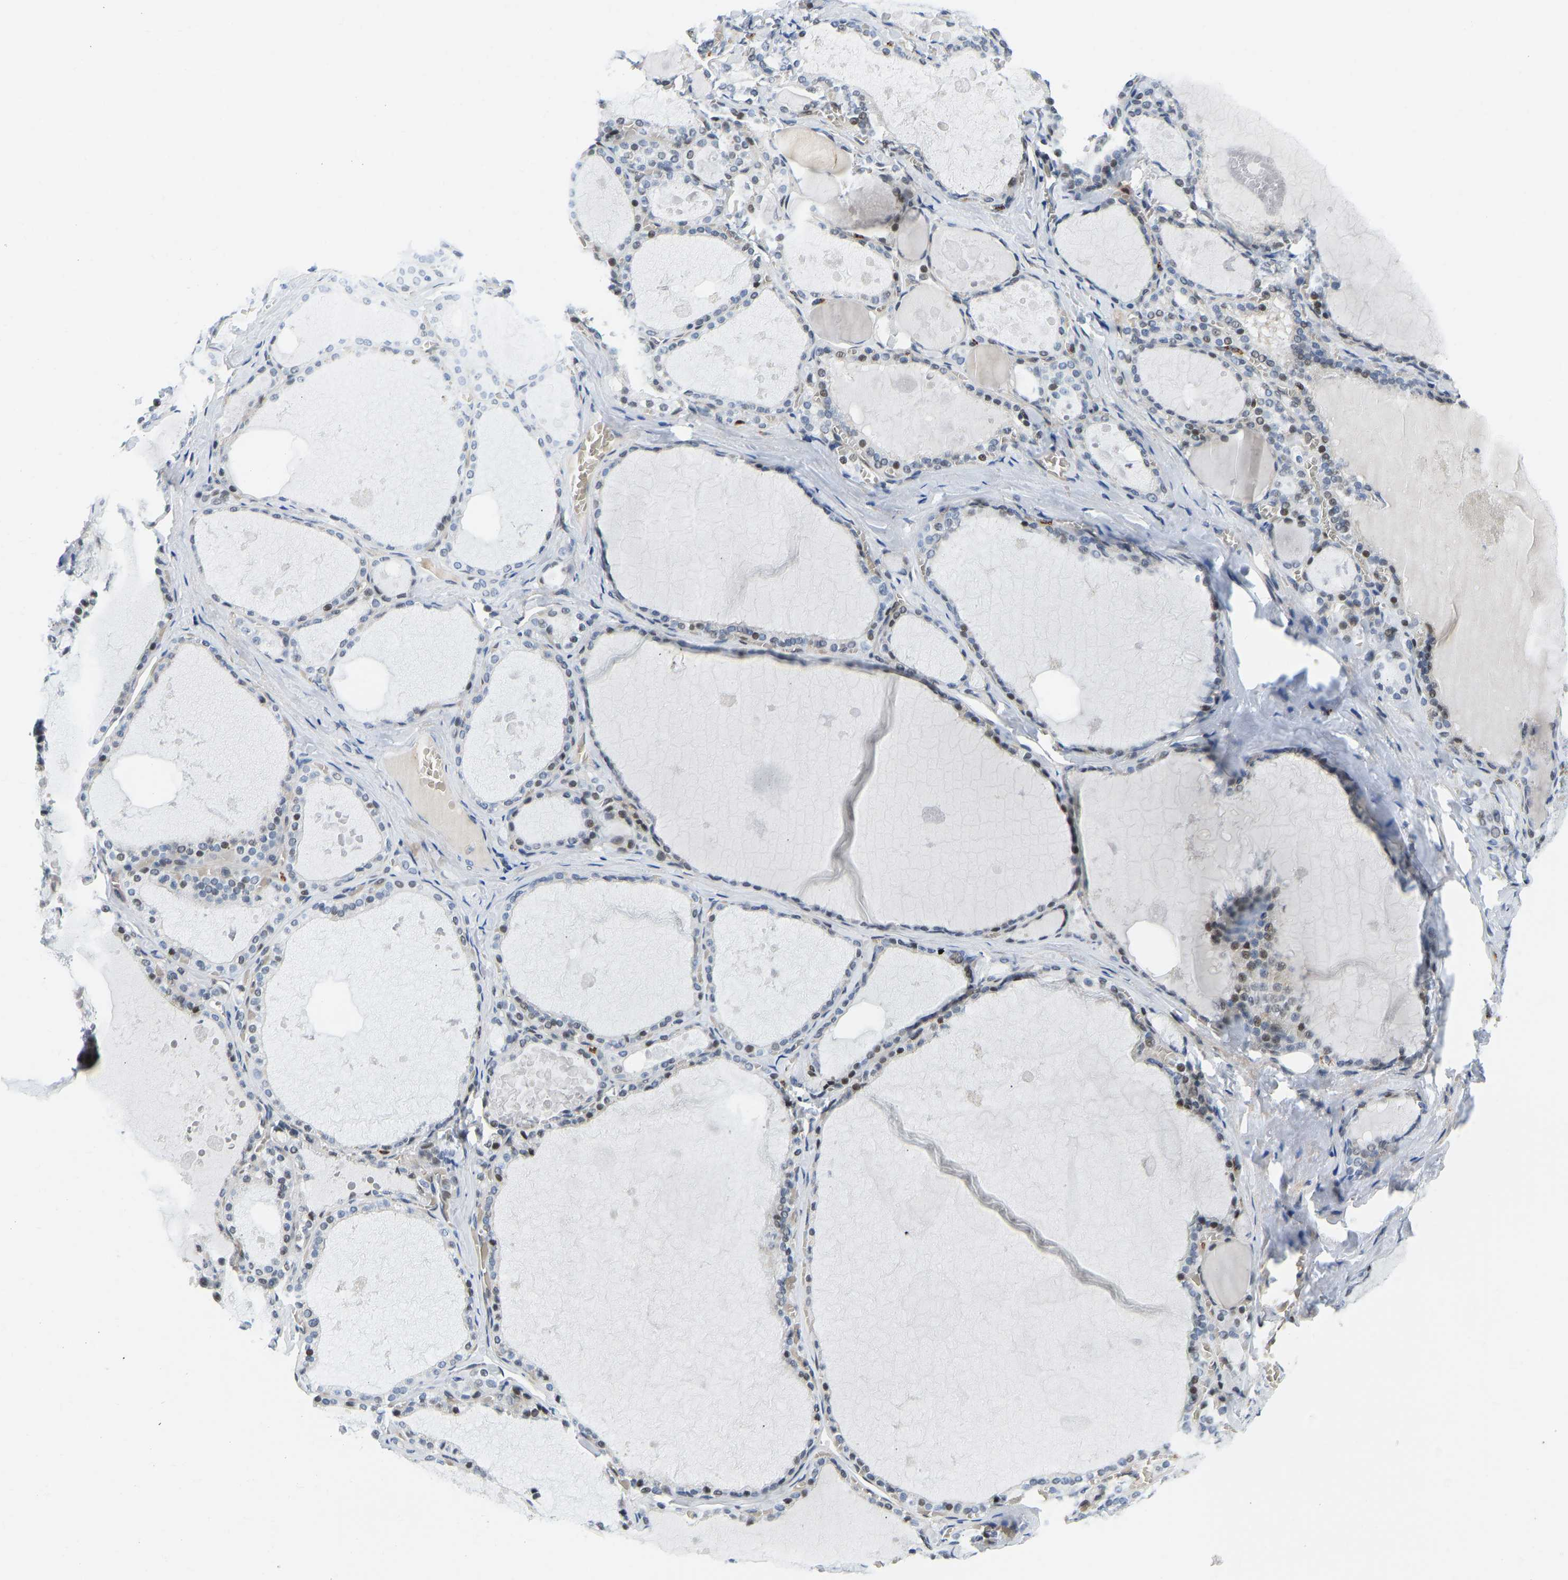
{"staining": {"intensity": "moderate", "quantity": "25%-75%", "location": "cytoplasmic/membranous,nuclear"}, "tissue": "thyroid gland", "cell_type": "Glandular cells", "image_type": "normal", "snomed": [{"axis": "morphology", "description": "Normal tissue, NOS"}, {"axis": "topography", "description": "Thyroid gland"}], "caption": "The immunohistochemical stain highlights moderate cytoplasmic/membranous,nuclear positivity in glandular cells of normal thyroid gland. (DAB (3,3'-diaminobenzidine) = brown stain, brightfield microscopy at high magnification).", "gene": "HDAC5", "patient": {"sex": "male", "age": 56}}